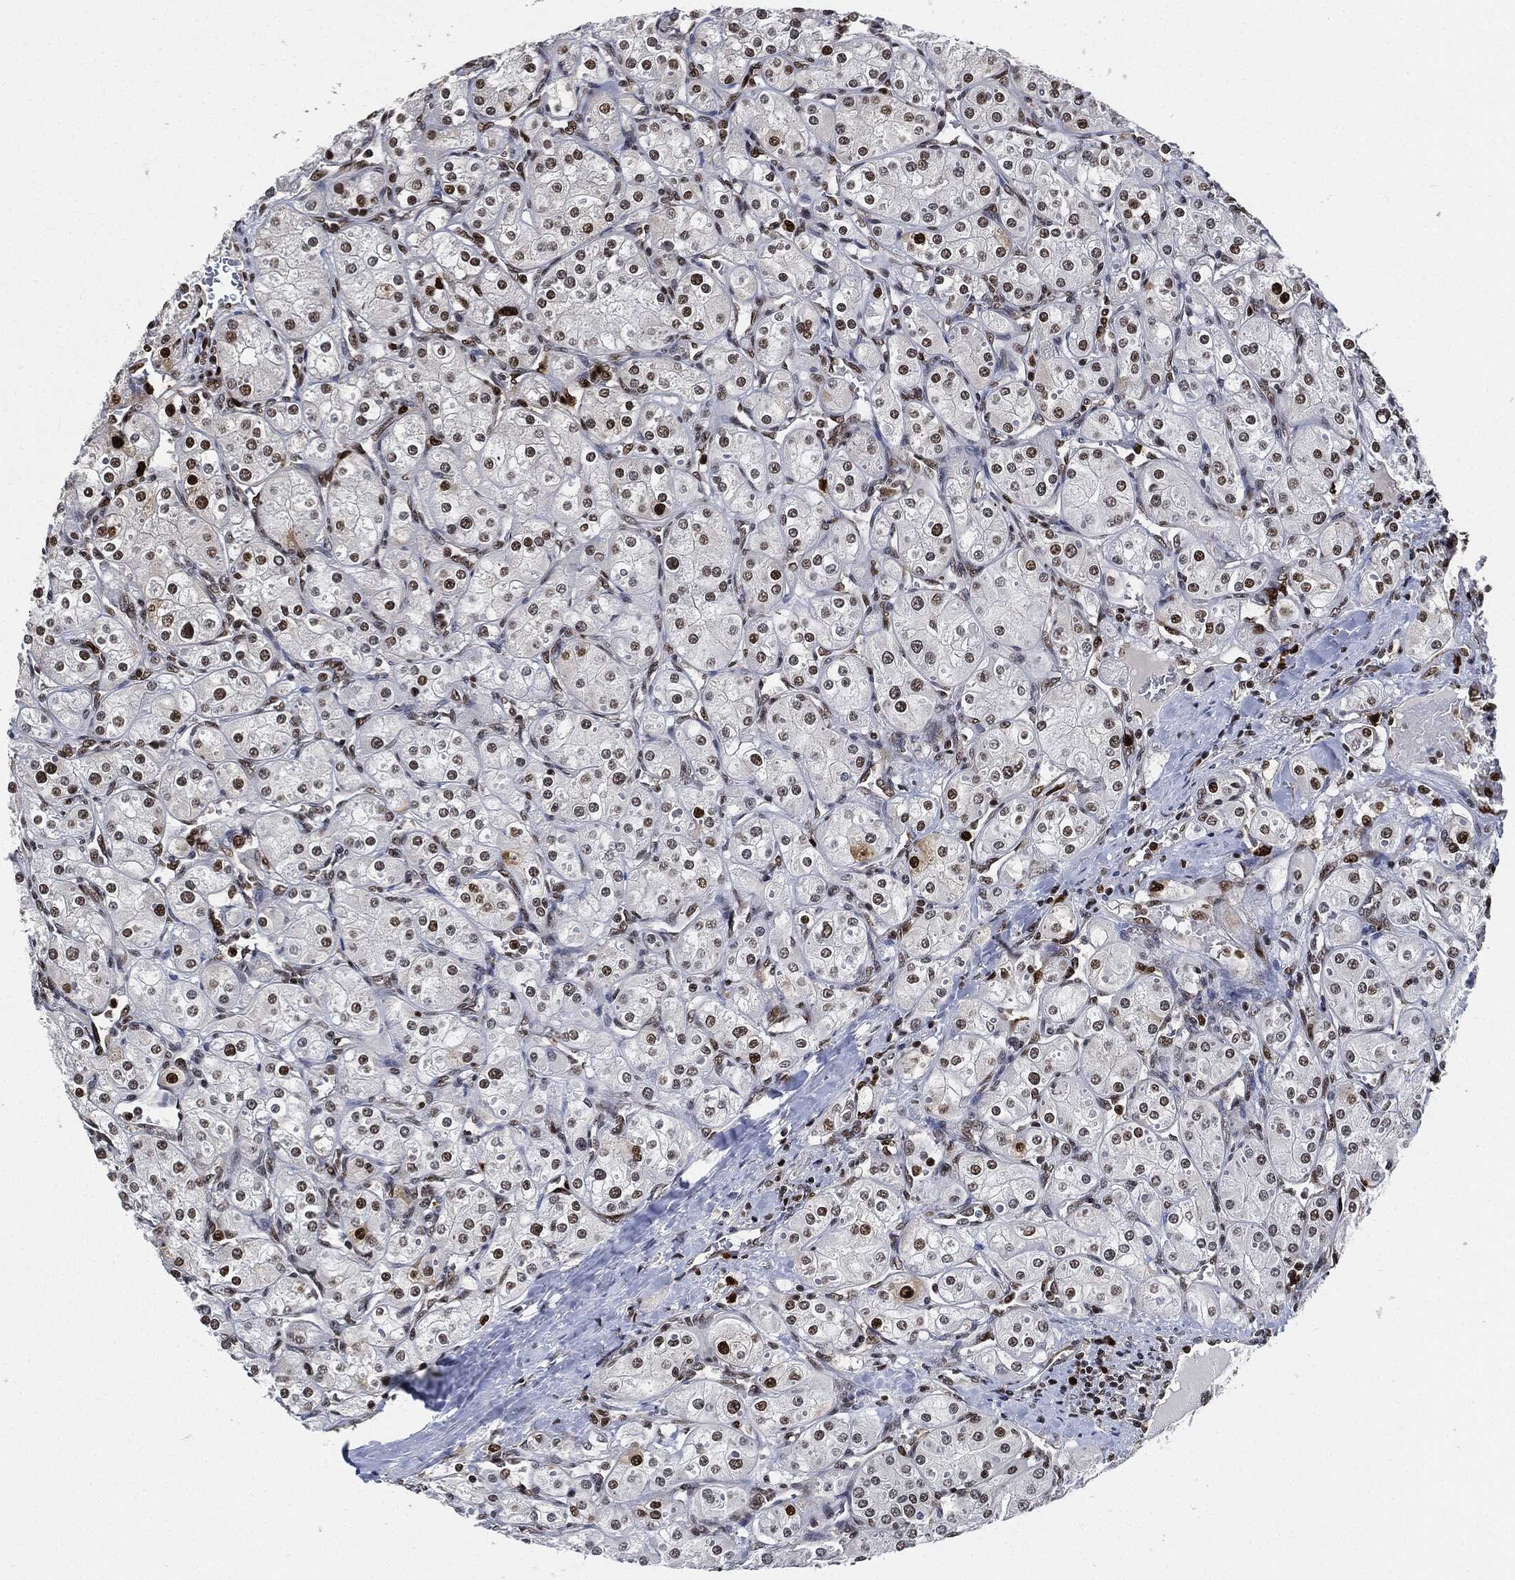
{"staining": {"intensity": "moderate", "quantity": "<25%", "location": "nuclear"}, "tissue": "renal cancer", "cell_type": "Tumor cells", "image_type": "cancer", "snomed": [{"axis": "morphology", "description": "Adenocarcinoma, NOS"}, {"axis": "topography", "description": "Kidney"}], "caption": "DAB (3,3'-diaminobenzidine) immunohistochemical staining of renal cancer exhibits moderate nuclear protein positivity in about <25% of tumor cells.", "gene": "PCNA", "patient": {"sex": "male", "age": 77}}